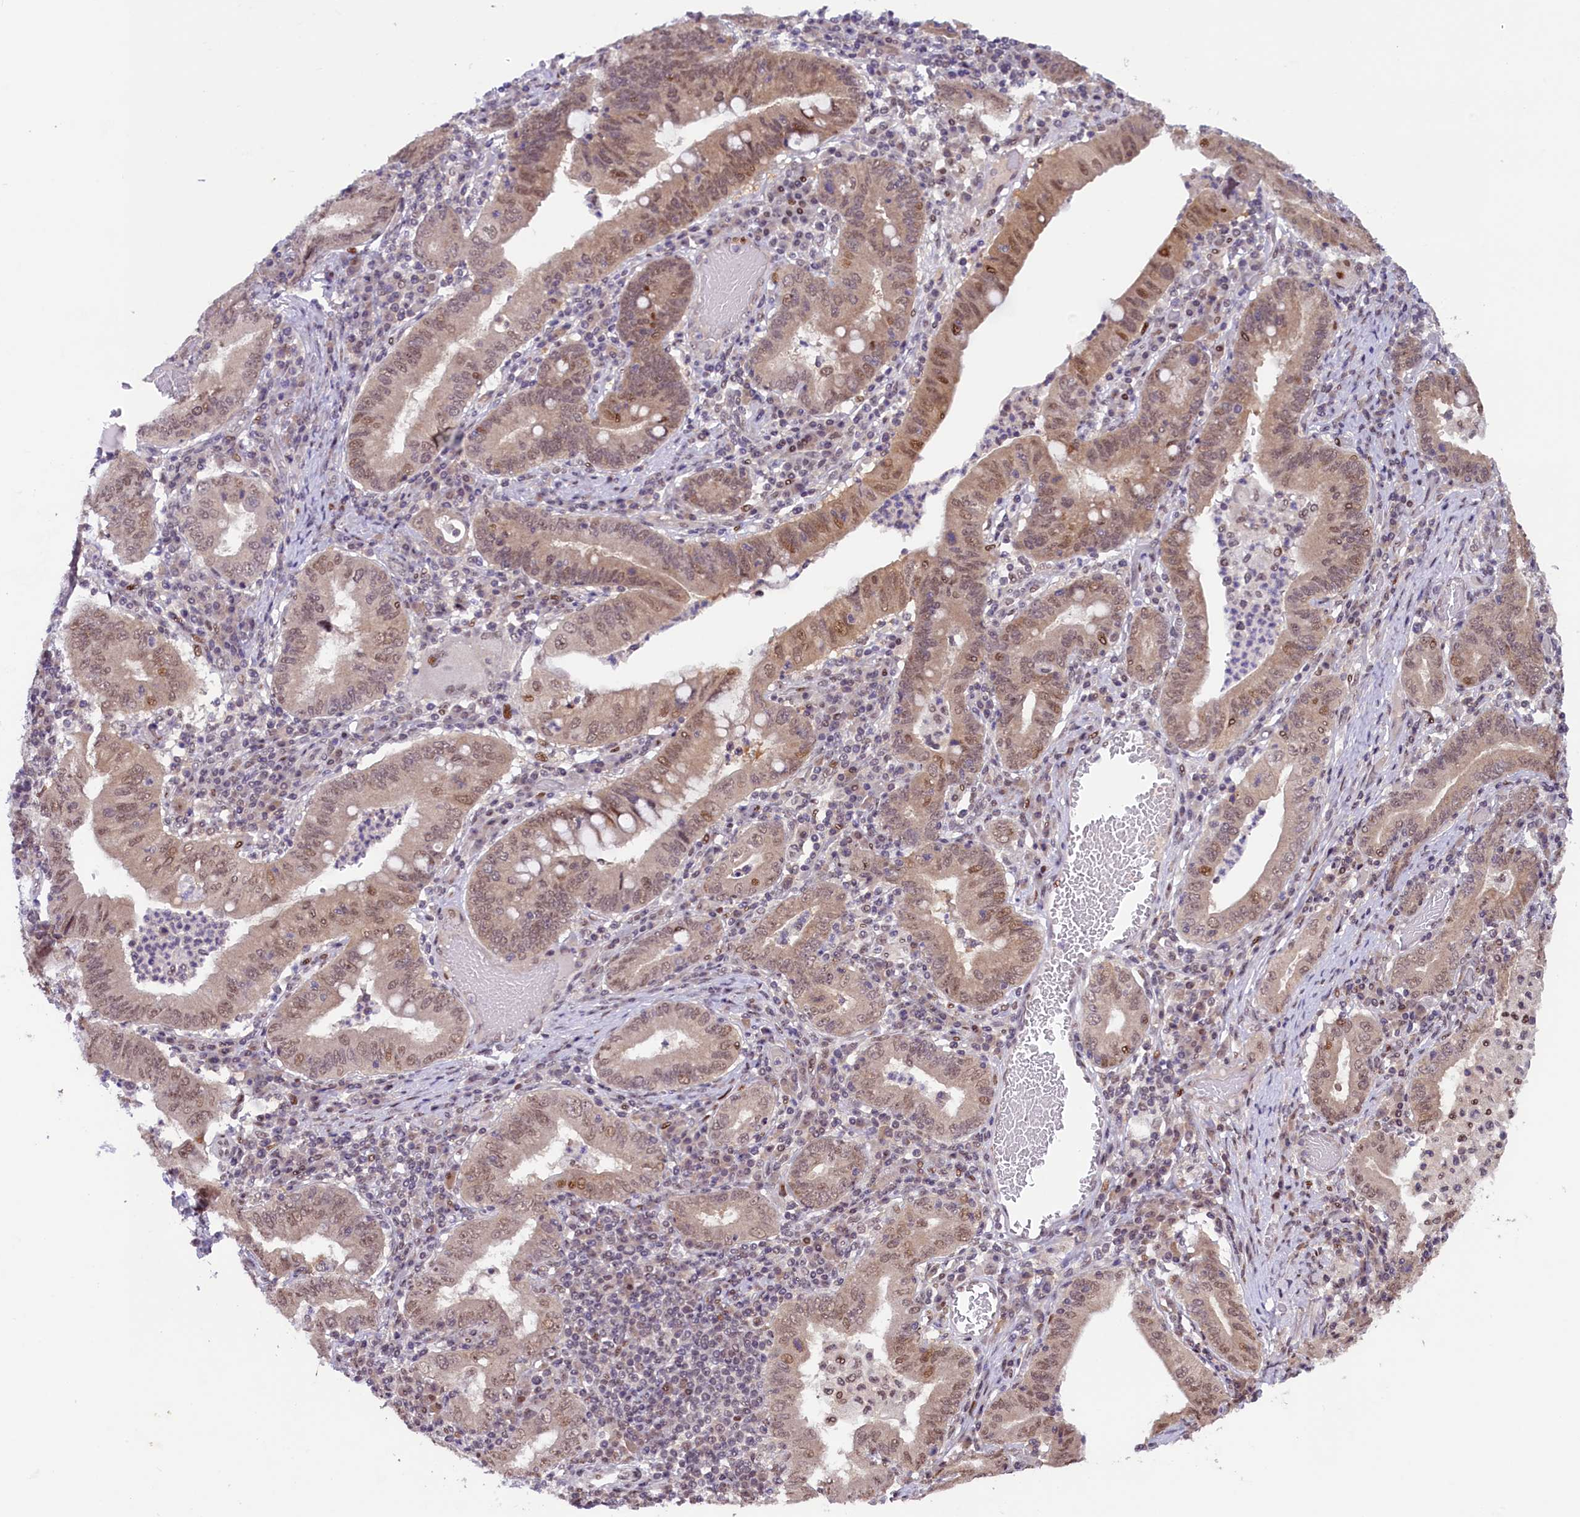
{"staining": {"intensity": "moderate", "quantity": ">75%", "location": "nuclear"}, "tissue": "stomach cancer", "cell_type": "Tumor cells", "image_type": "cancer", "snomed": [{"axis": "morphology", "description": "Normal tissue, NOS"}, {"axis": "morphology", "description": "Adenocarcinoma, NOS"}, {"axis": "topography", "description": "Esophagus"}, {"axis": "topography", "description": "Stomach, upper"}, {"axis": "topography", "description": "Peripheral nerve tissue"}], "caption": "The photomicrograph exhibits staining of stomach adenocarcinoma, revealing moderate nuclear protein positivity (brown color) within tumor cells.", "gene": "ANKS3", "patient": {"sex": "male", "age": 62}}